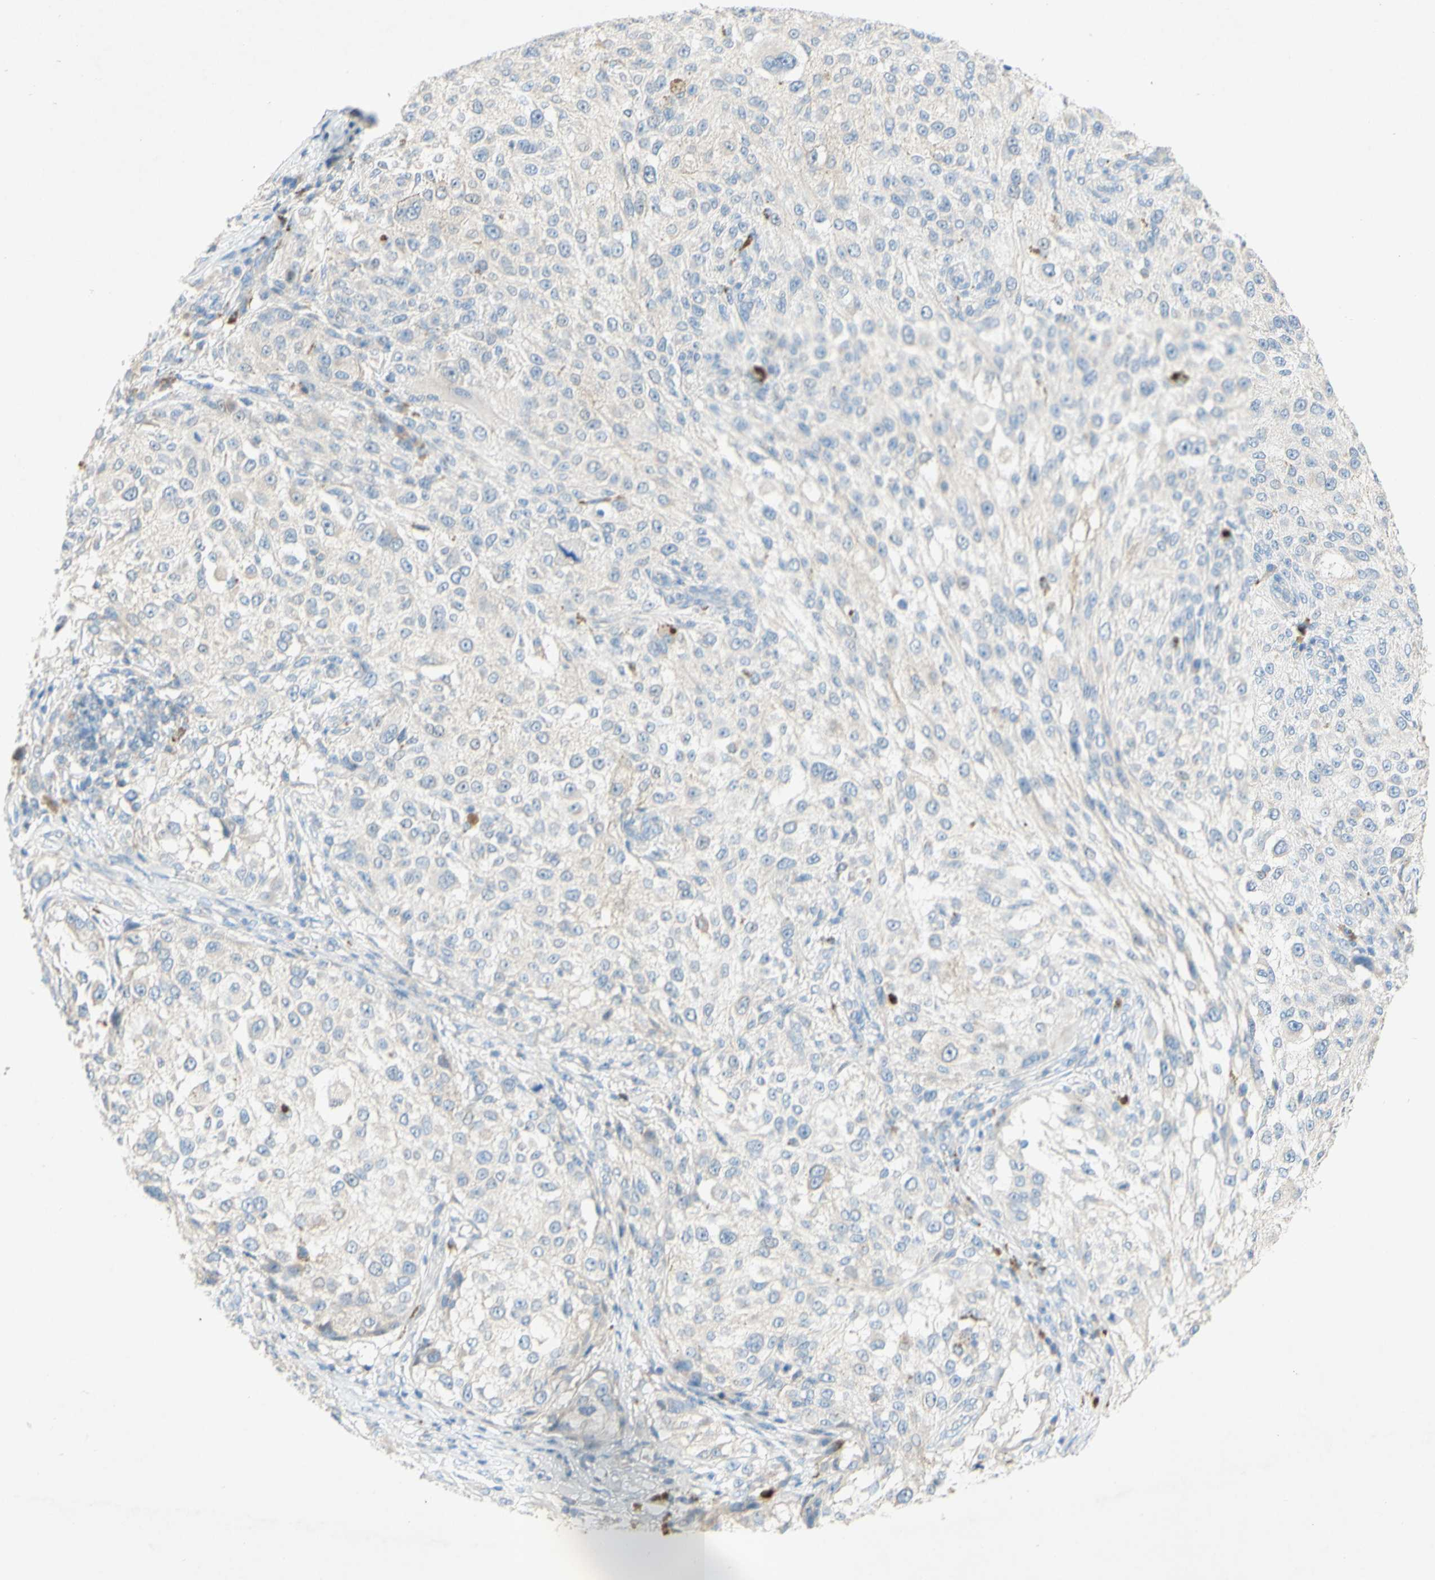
{"staining": {"intensity": "negative", "quantity": "none", "location": "none"}, "tissue": "melanoma", "cell_type": "Tumor cells", "image_type": "cancer", "snomed": [{"axis": "morphology", "description": "Necrosis, NOS"}, {"axis": "morphology", "description": "Malignant melanoma, NOS"}, {"axis": "topography", "description": "Skin"}], "caption": "This is an immunohistochemistry (IHC) histopathology image of human malignant melanoma. There is no expression in tumor cells.", "gene": "ACADL", "patient": {"sex": "female", "age": 87}}